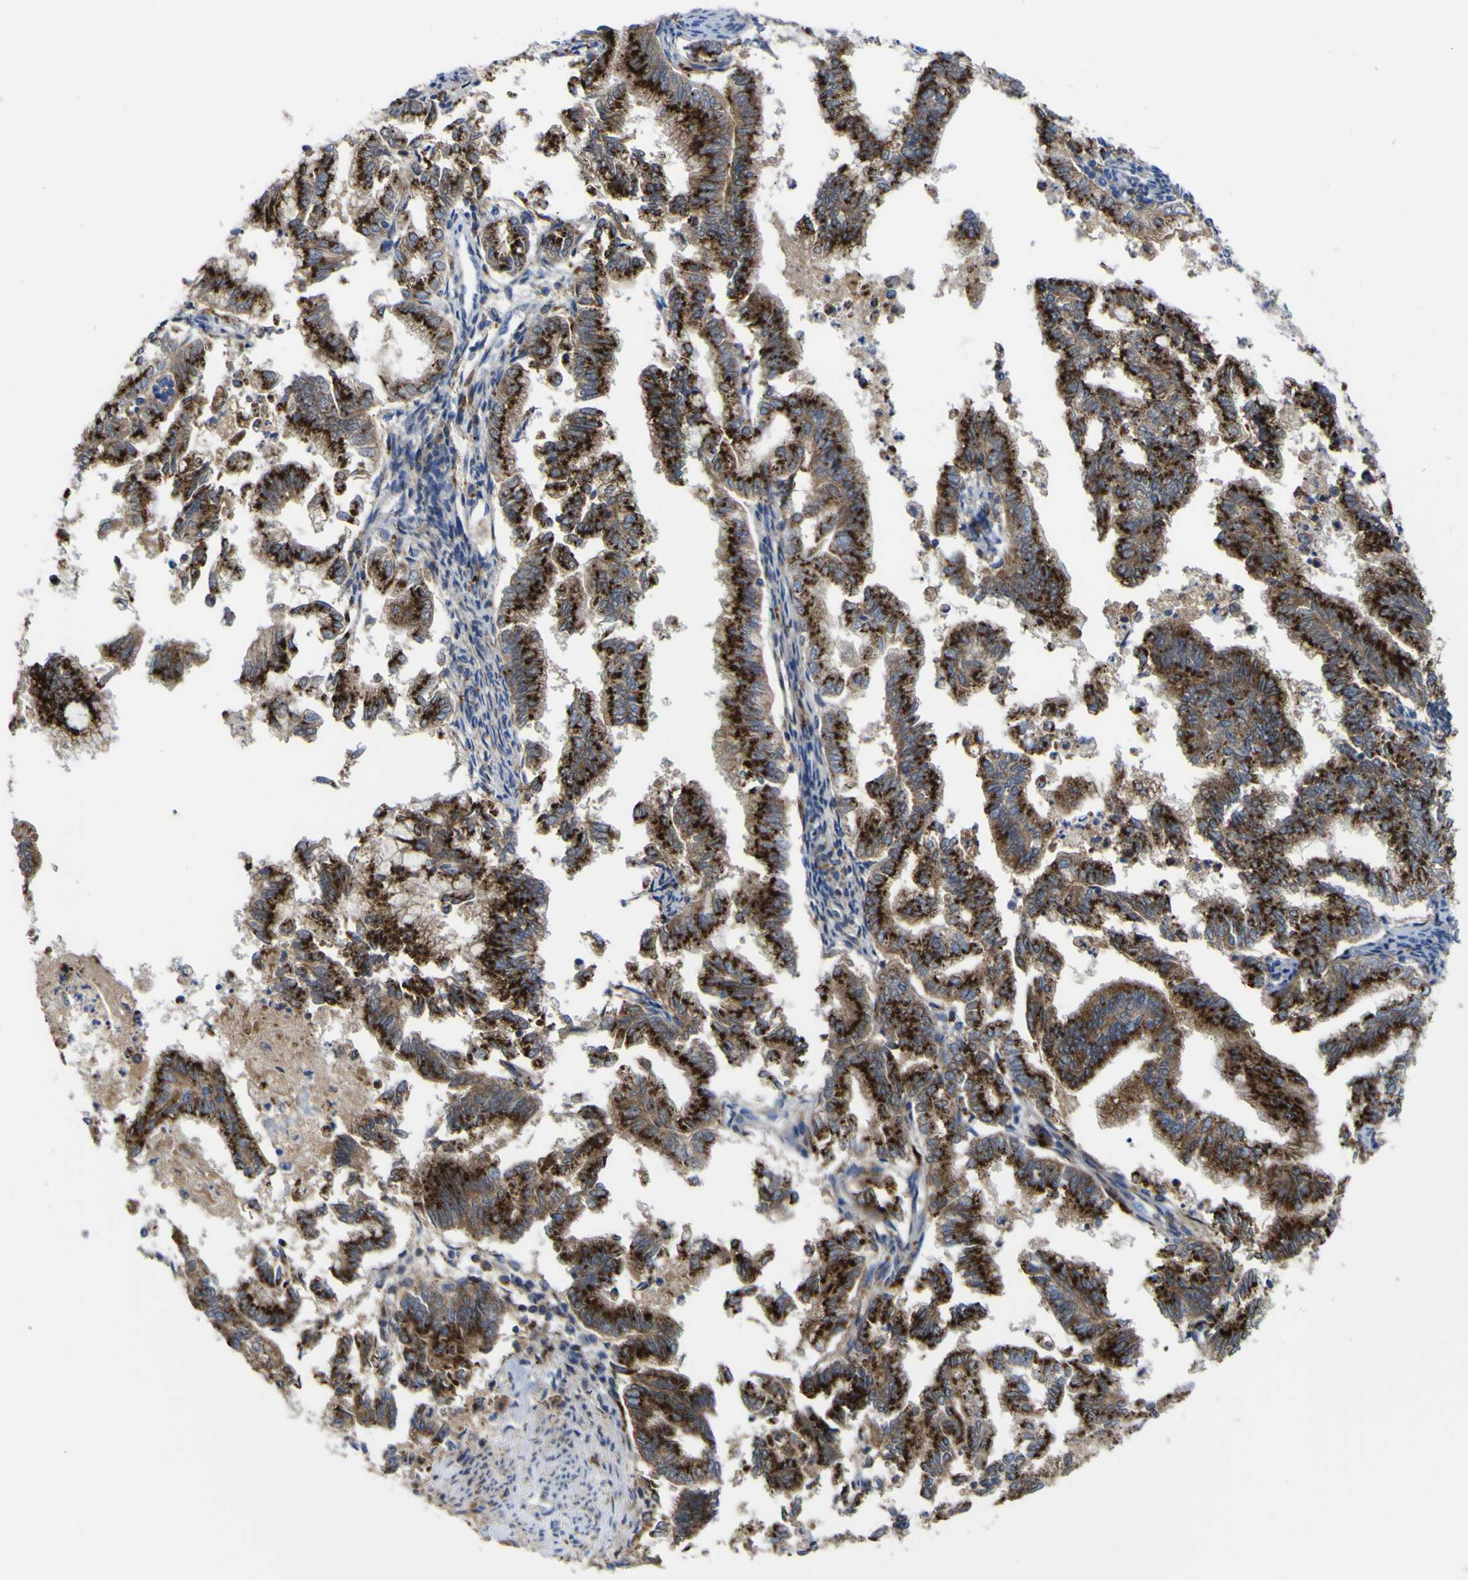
{"staining": {"intensity": "strong", "quantity": "25%-75%", "location": "cytoplasmic/membranous"}, "tissue": "endometrial cancer", "cell_type": "Tumor cells", "image_type": "cancer", "snomed": [{"axis": "morphology", "description": "Necrosis, NOS"}, {"axis": "morphology", "description": "Adenocarcinoma, NOS"}, {"axis": "topography", "description": "Endometrium"}], "caption": "Human endometrial adenocarcinoma stained with a brown dye shows strong cytoplasmic/membranous positive positivity in about 25%-75% of tumor cells.", "gene": "PTPRF", "patient": {"sex": "female", "age": 79}}